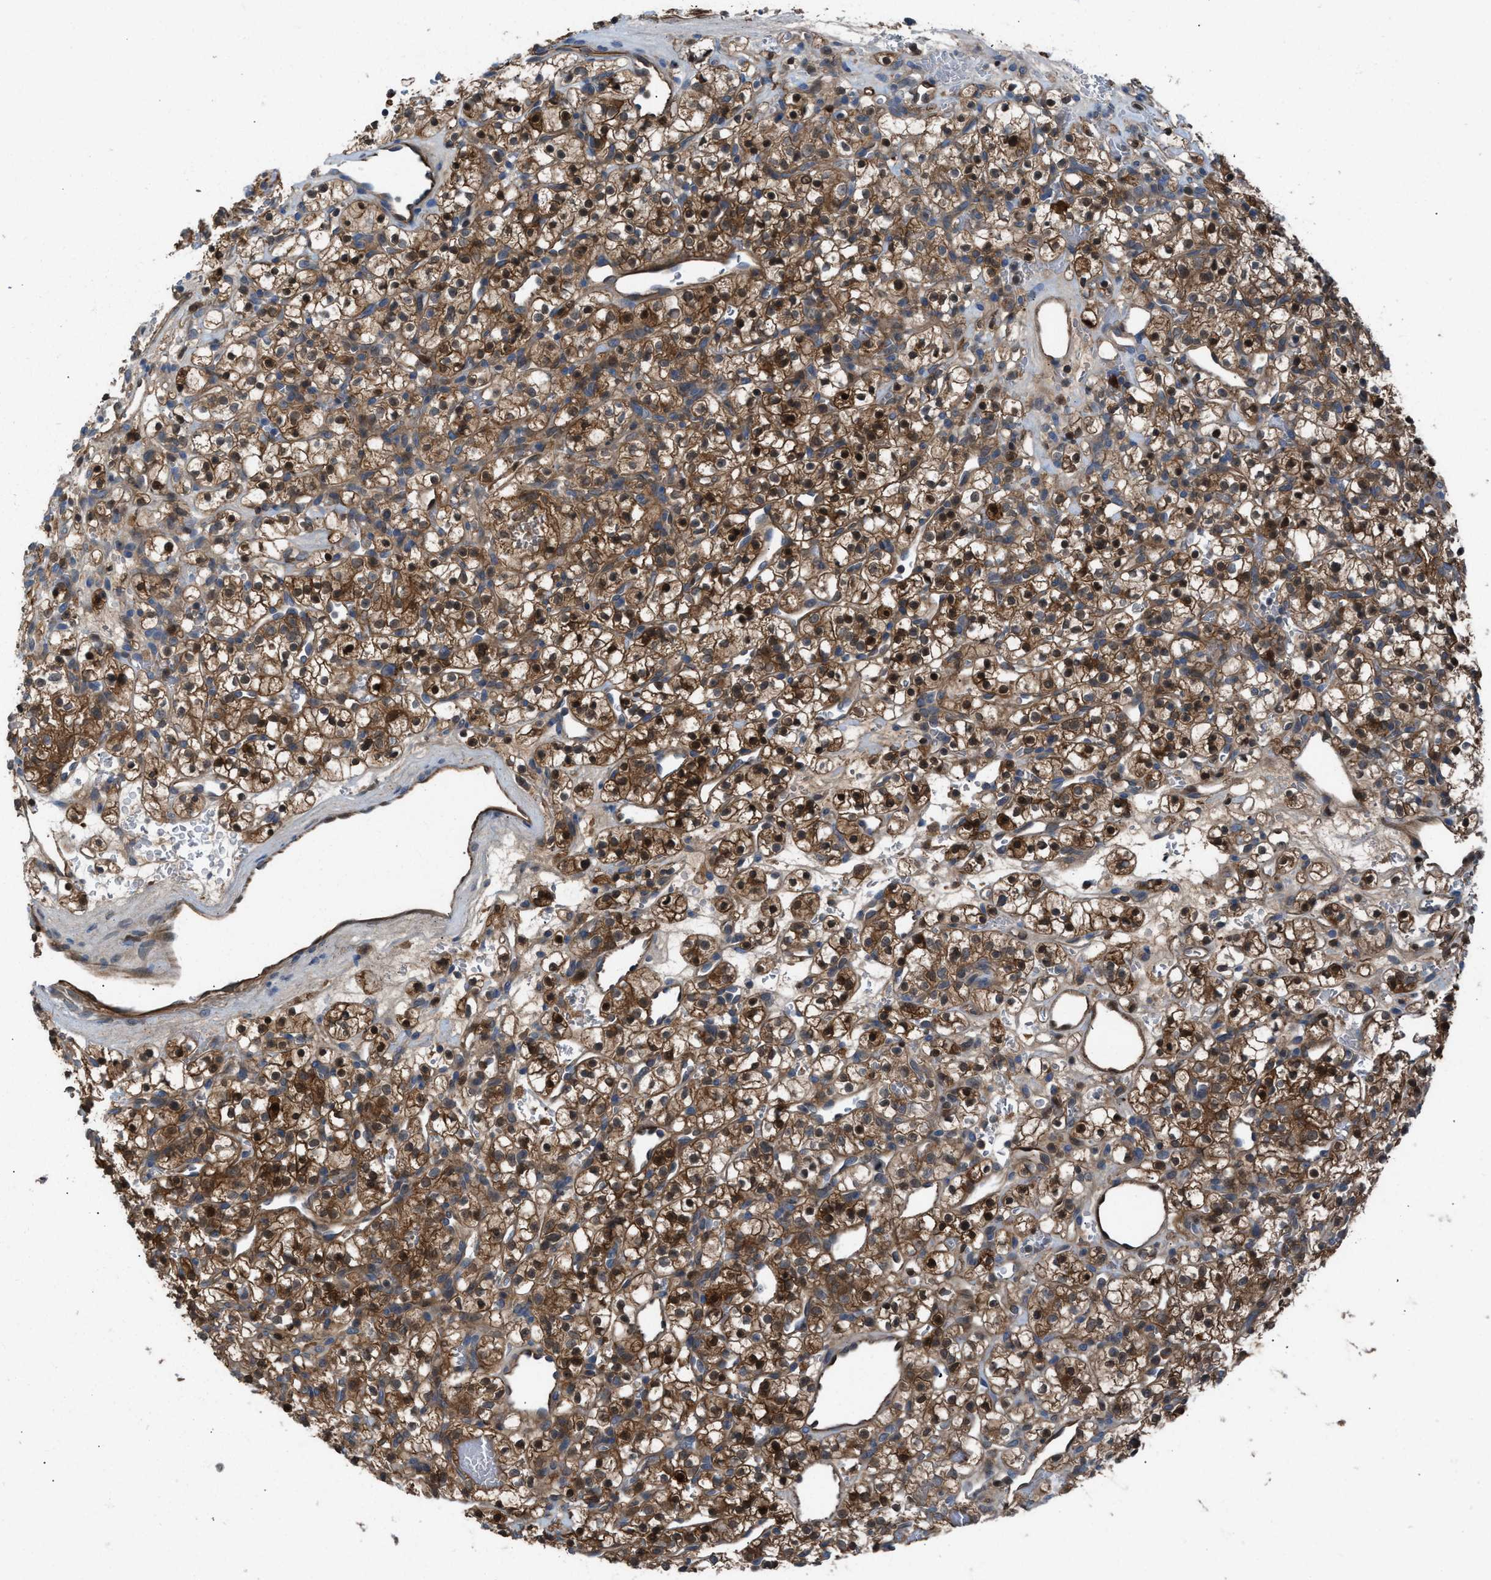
{"staining": {"intensity": "moderate", "quantity": ">75%", "location": "cytoplasmic/membranous"}, "tissue": "renal cancer", "cell_type": "Tumor cells", "image_type": "cancer", "snomed": [{"axis": "morphology", "description": "Adenocarcinoma, NOS"}, {"axis": "topography", "description": "Kidney"}], "caption": "Human renal adenocarcinoma stained for a protein (brown) shows moderate cytoplasmic/membranous positive expression in approximately >75% of tumor cells.", "gene": "TPK1", "patient": {"sex": "female", "age": 57}}